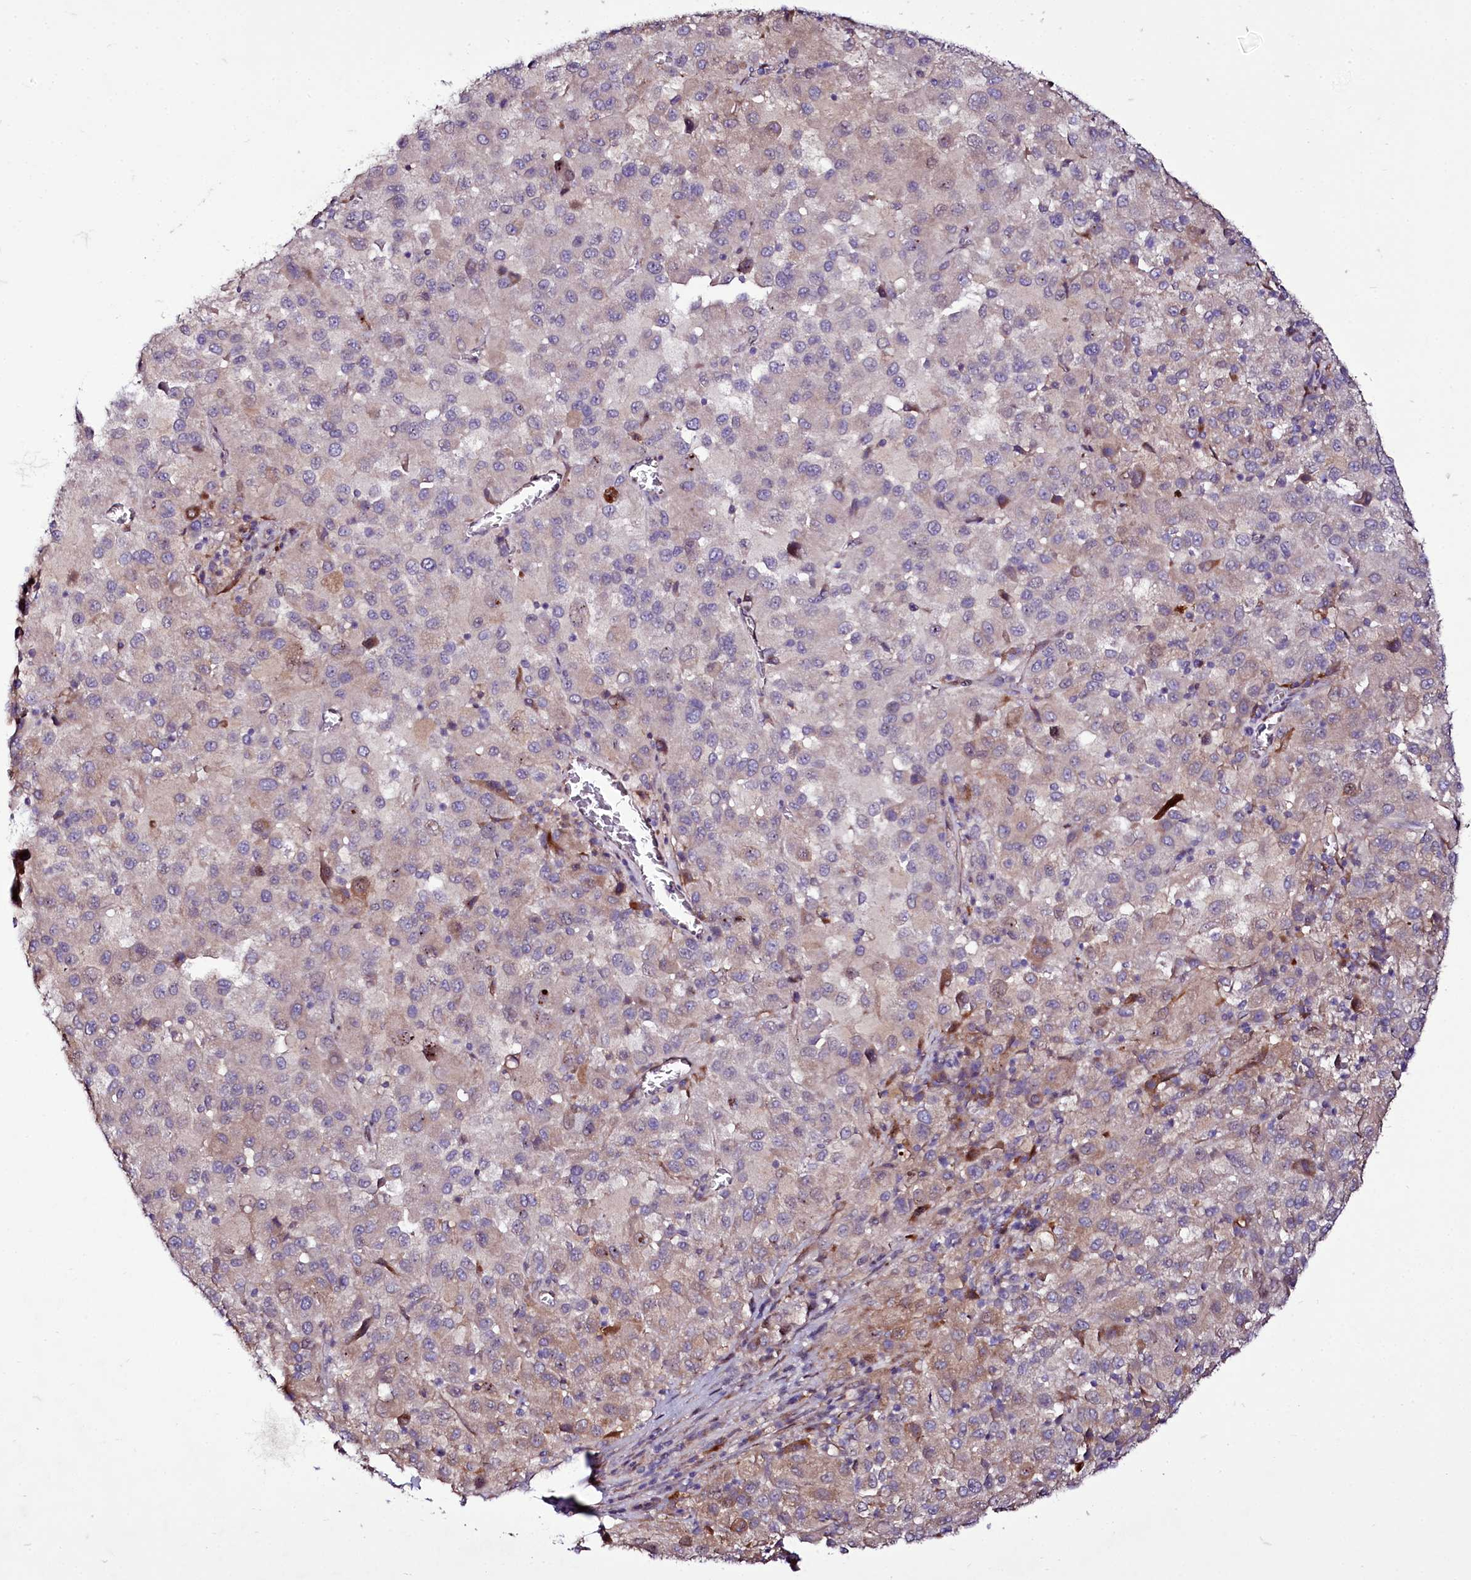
{"staining": {"intensity": "weak", "quantity": "<25%", "location": "cytoplasmic/membranous"}, "tissue": "melanoma", "cell_type": "Tumor cells", "image_type": "cancer", "snomed": [{"axis": "morphology", "description": "Malignant melanoma, Metastatic site"}, {"axis": "topography", "description": "Lung"}], "caption": "Tumor cells show no significant staining in melanoma.", "gene": "ZC3H12C", "patient": {"sex": "male", "age": 64}}